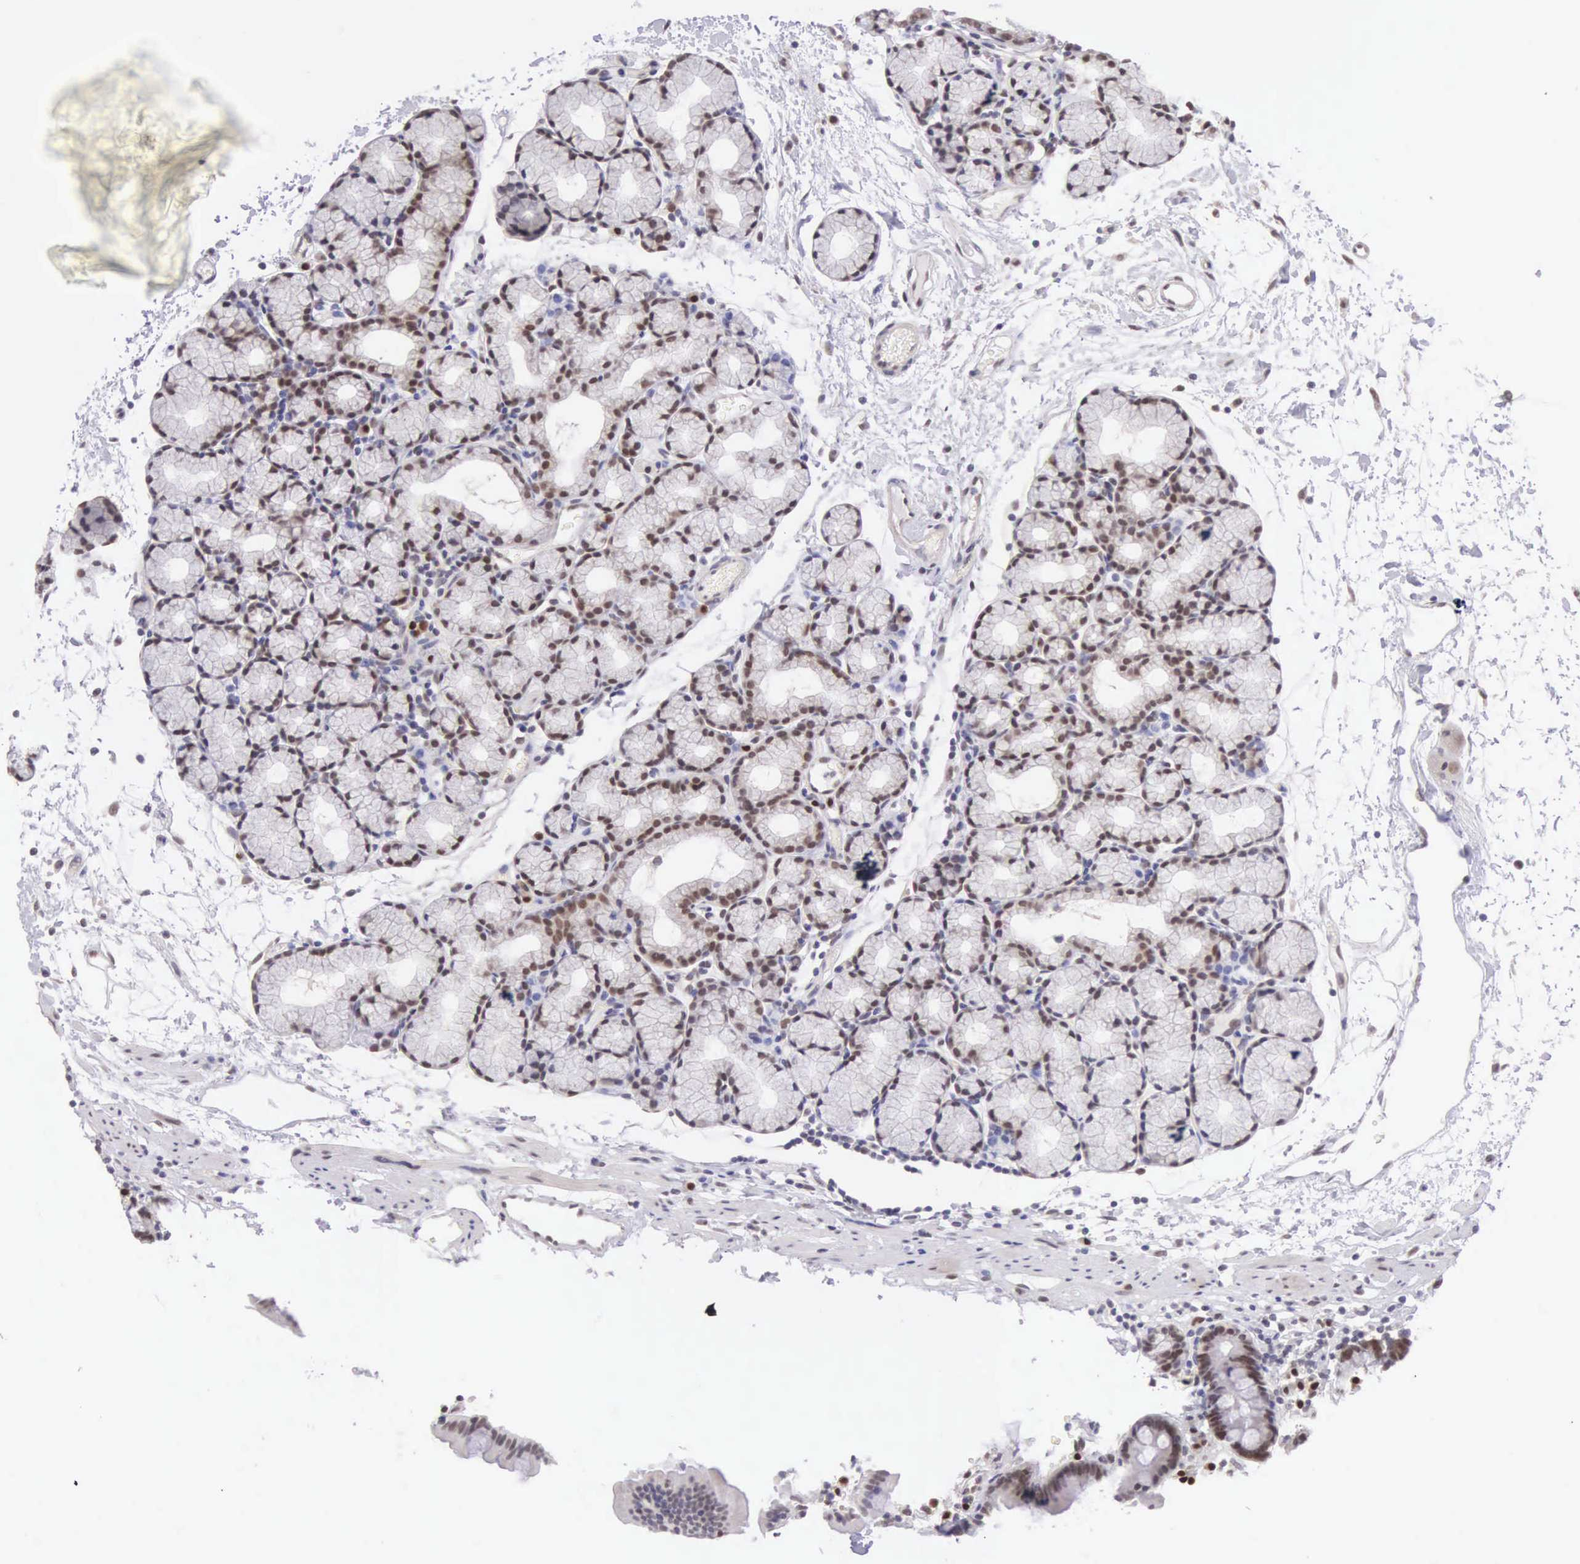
{"staining": {"intensity": "strong", "quantity": ">75%", "location": "nuclear"}, "tissue": "duodenum", "cell_type": "Glandular cells", "image_type": "normal", "snomed": [{"axis": "morphology", "description": "Normal tissue, NOS"}, {"axis": "topography", "description": "Duodenum"}], "caption": "Immunohistochemistry histopathology image of benign human duodenum stained for a protein (brown), which reveals high levels of strong nuclear expression in approximately >75% of glandular cells.", "gene": "CCDC117", "patient": {"sex": "female", "age": 48}}